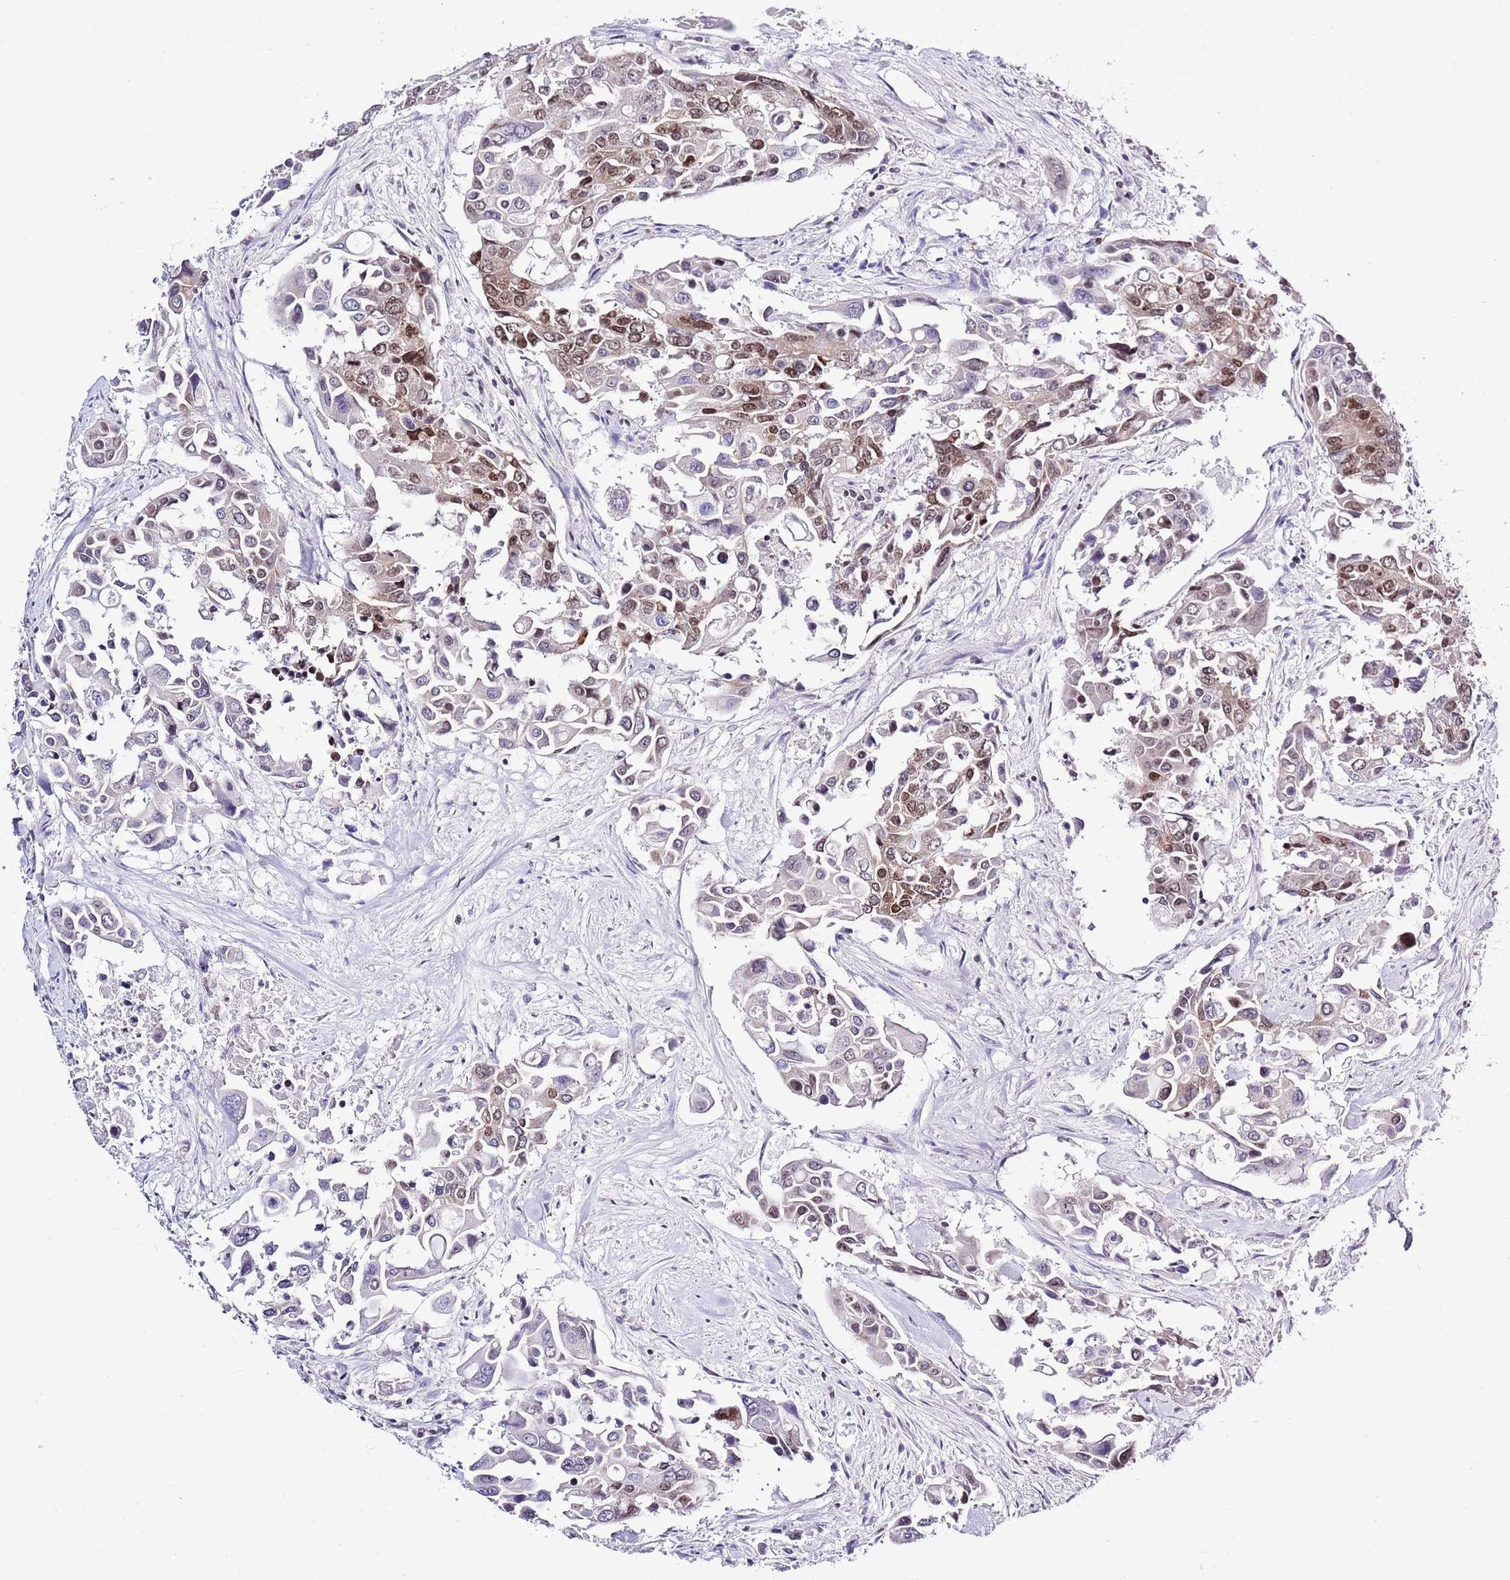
{"staining": {"intensity": "moderate", "quantity": "25%-75%", "location": "nuclear"}, "tissue": "colorectal cancer", "cell_type": "Tumor cells", "image_type": "cancer", "snomed": [{"axis": "morphology", "description": "Adenocarcinoma, NOS"}, {"axis": "topography", "description": "Colon"}], "caption": "Immunohistochemical staining of adenocarcinoma (colorectal) exhibits moderate nuclear protein staining in approximately 25%-75% of tumor cells.", "gene": "LBR", "patient": {"sex": "male", "age": 77}}